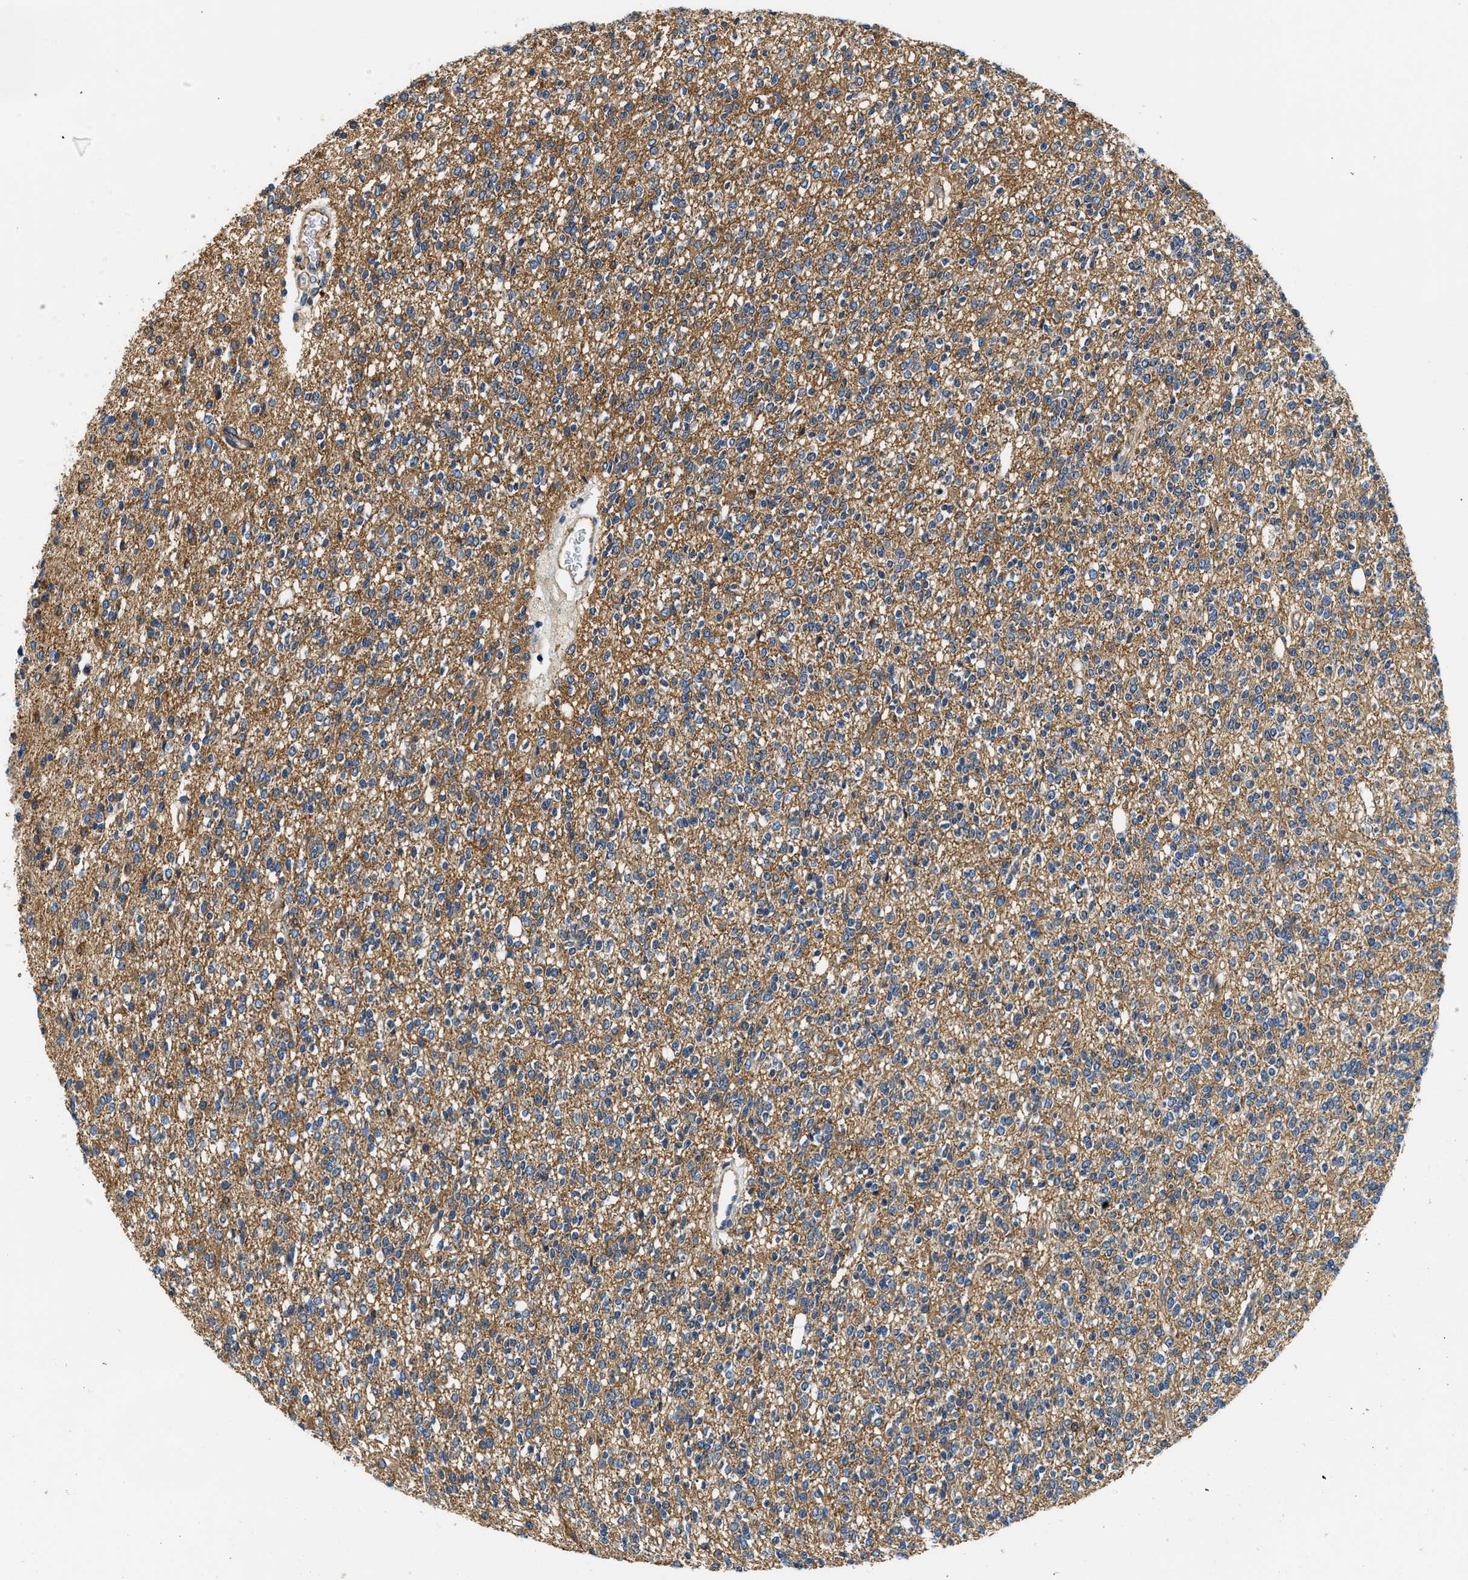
{"staining": {"intensity": "moderate", "quantity": "25%-75%", "location": "cytoplasmic/membranous"}, "tissue": "glioma", "cell_type": "Tumor cells", "image_type": "cancer", "snomed": [{"axis": "morphology", "description": "Glioma, malignant, High grade"}, {"axis": "topography", "description": "Brain"}], "caption": "A photomicrograph showing moderate cytoplasmic/membranous positivity in about 25%-75% of tumor cells in malignant glioma (high-grade), as visualized by brown immunohistochemical staining.", "gene": "CSDE1", "patient": {"sex": "male", "age": 34}}